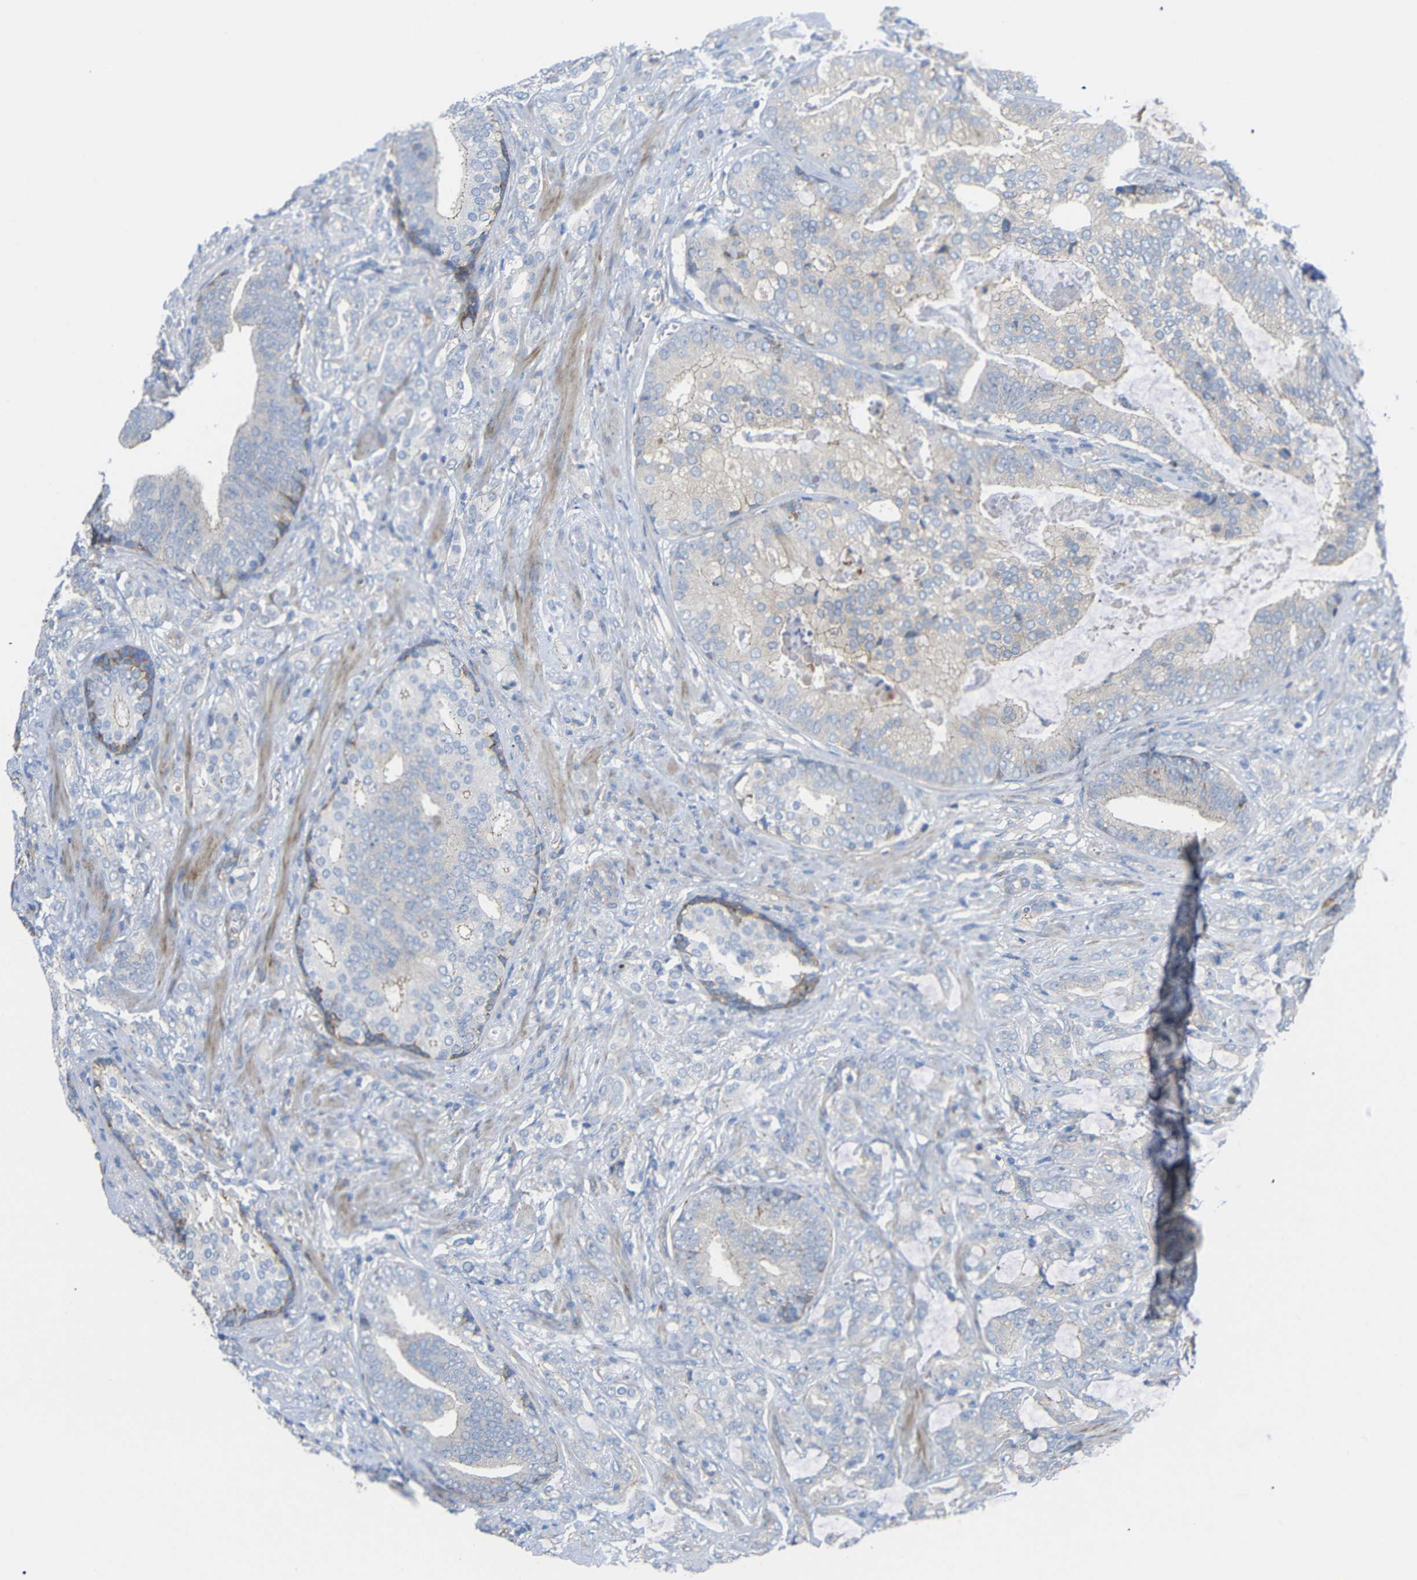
{"staining": {"intensity": "weak", "quantity": "<25%", "location": "cytoplasmic/membranous"}, "tissue": "prostate cancer", "cell_type": "Tumor cells", "image_type": "cancer", "snomed": [{"axis": "morphology", "description": "Adenocarcinoma, Low grade"}, {"axis": "topography", "description": "Prostate"}], "caption": "Immunohistochemical staining of prostate cancer shows no significant positivity in tumor cells.", "gene": "SYPL1", "patient": {"sex": "male", "age": 58}}